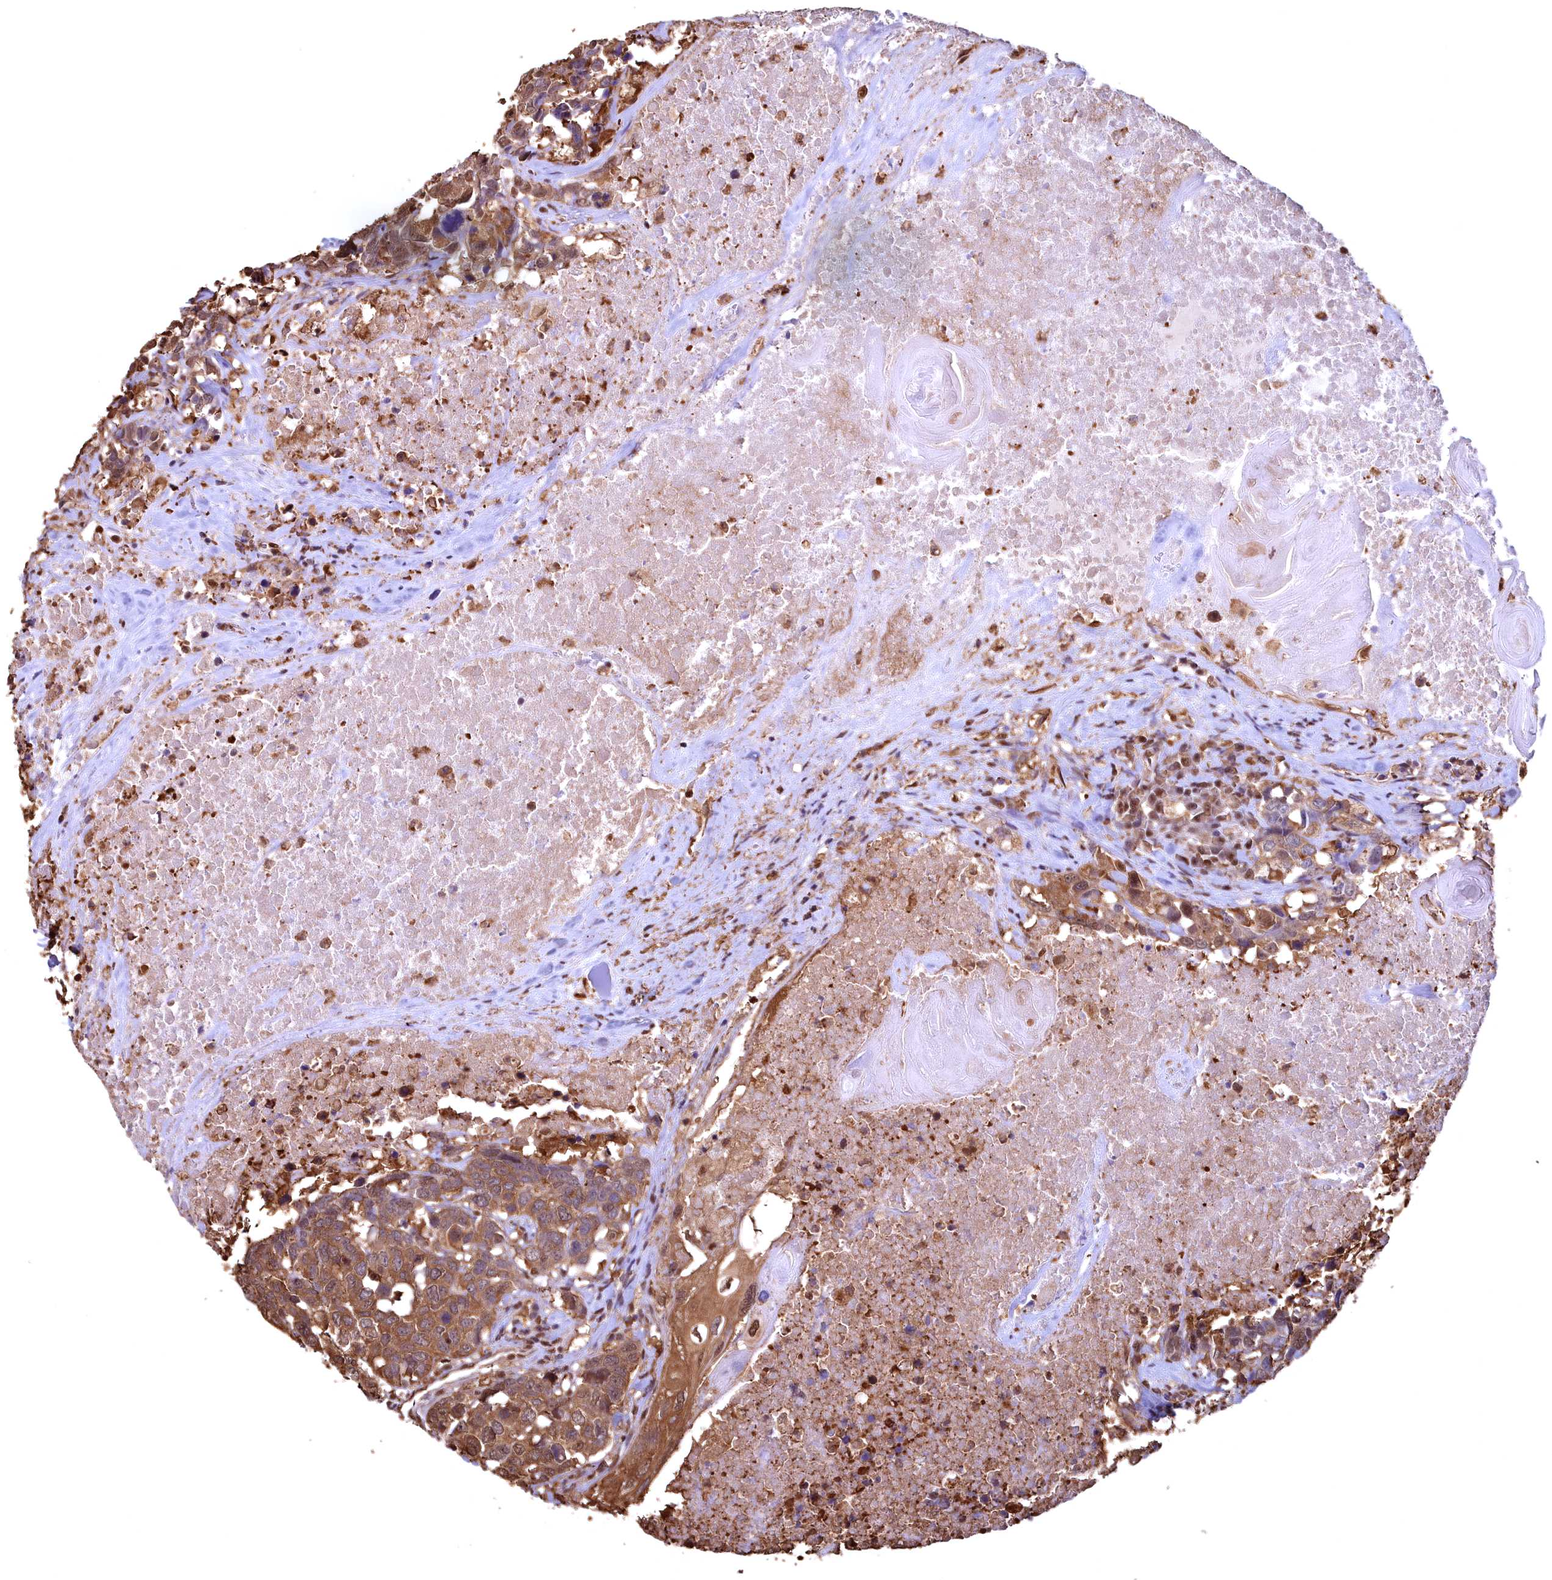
{"staining": {"intensity": "moderate", "quantity": ">75%", "location": "cytoplasmic/membranous"}, "tissue": "head and neck cancer", "cell_type": "Tumor cells", "image_type": "cancer", "snomed": [{"axis": "morphology", "description": "Squamous cell carcinoma, NOS"}, {"axis": "topography", "description": "Head-Neck"}], "caption": "Human head and neck cancer stained for a protein (brown) reveals moderate cytoplasmic/membranous positive expression in about >75% of tumor cells.", "gene": "GAPDH", "patient": {"sex": "male", "age": 66}}